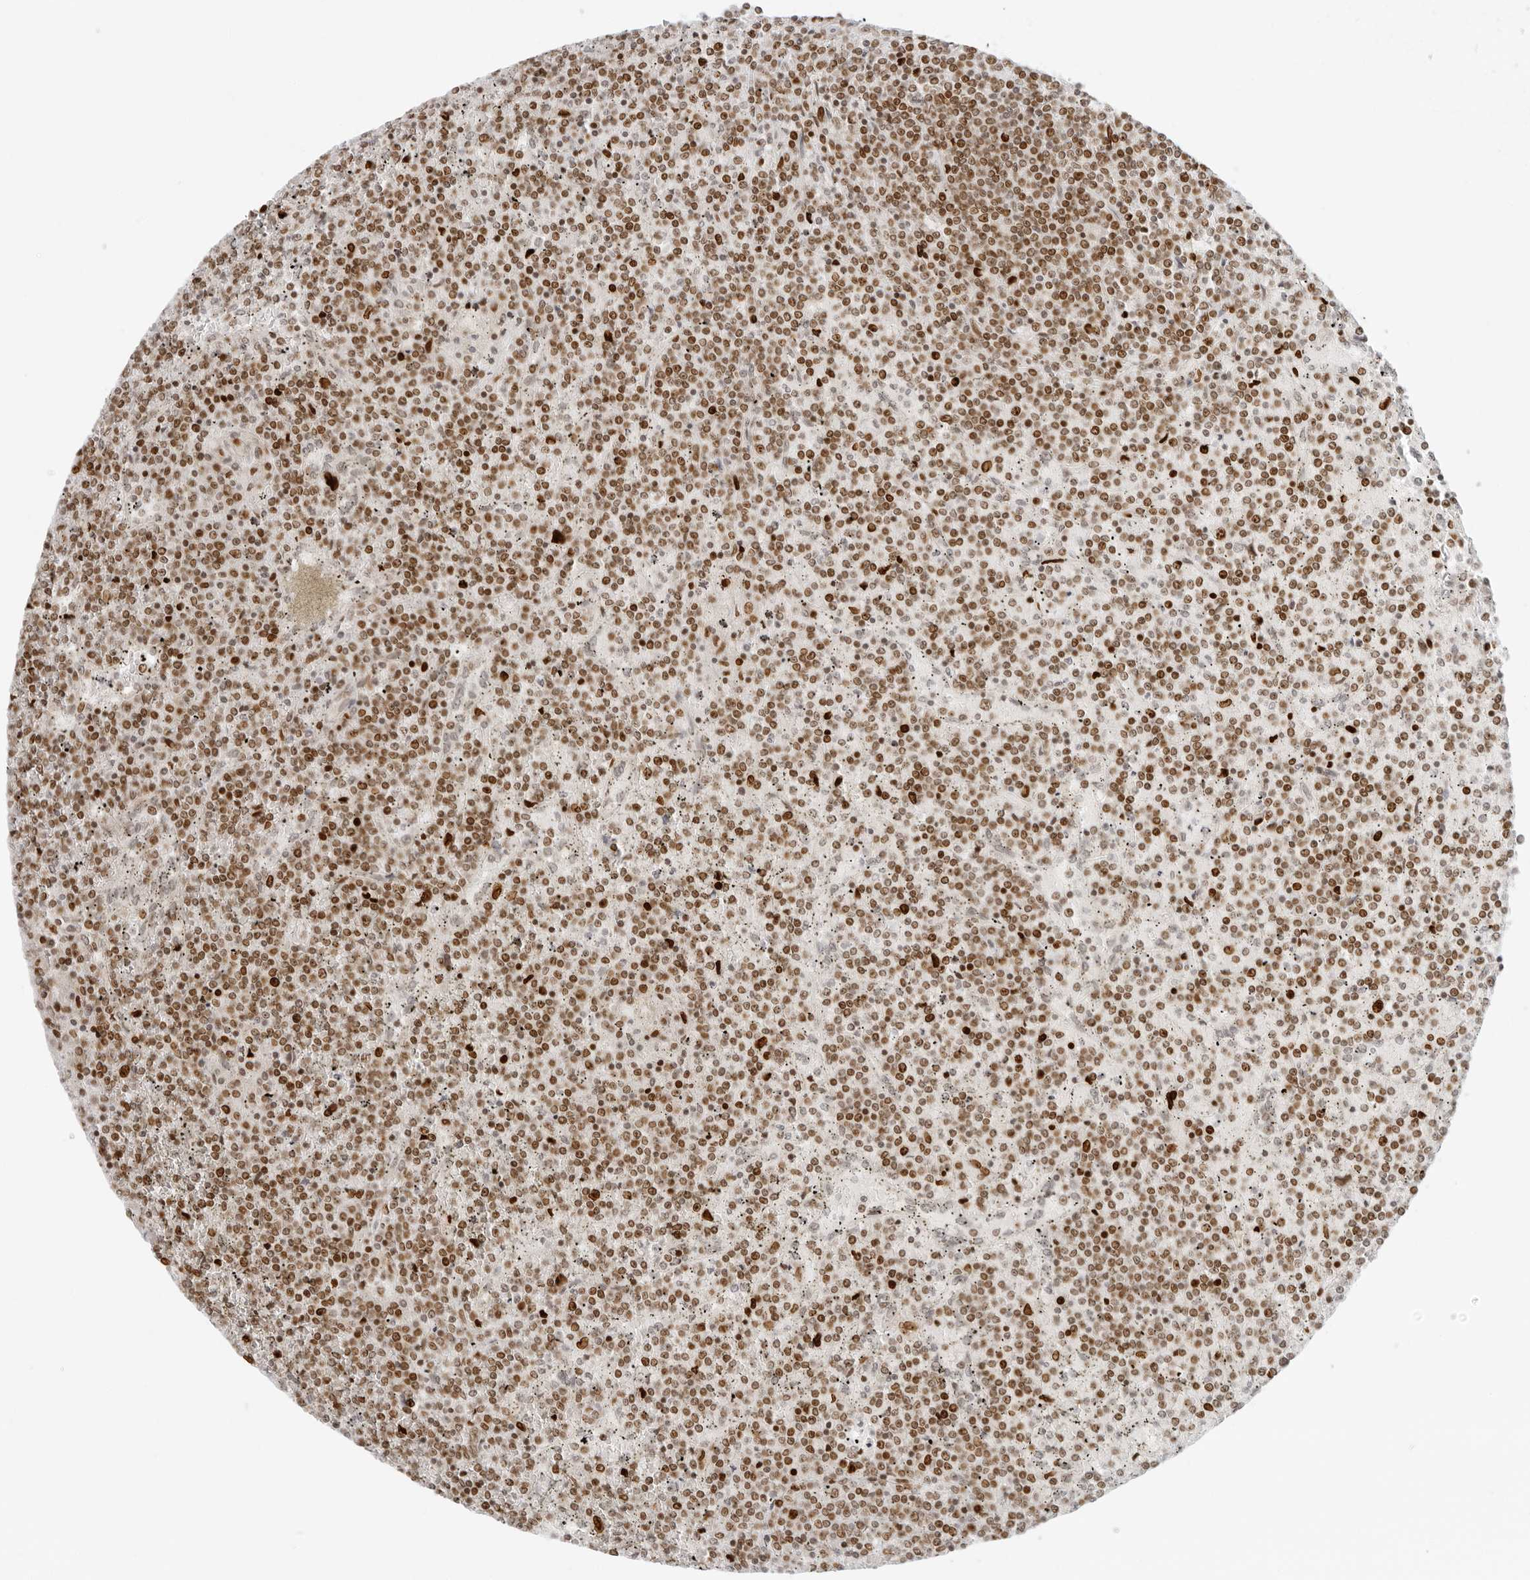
{"staining": {"intensity": "moderate", "quantity": ">75%", "location": "nuclear"}, "tissue": "lymphoma", "cell_type": "Tumor cells", "image_type": "cancer", "snomed": [{"axis": "morphology", "description": "Malignant lymphoma, non-Hodgkin's type, Low grade"}, {"axis": "topography", "description": "Spleen"}], "caption": "Immunohistochemical staining of lymphoma reveals medium levels of moderate nuclear protein staining in approximately >75% of tumor cells. (DAB (3,3'-diaminobenzidine) = brown stain, brightfield microscopy at high magnification).", "gene": "RCC1", "patient": {"sex": "female", "age": 19}}